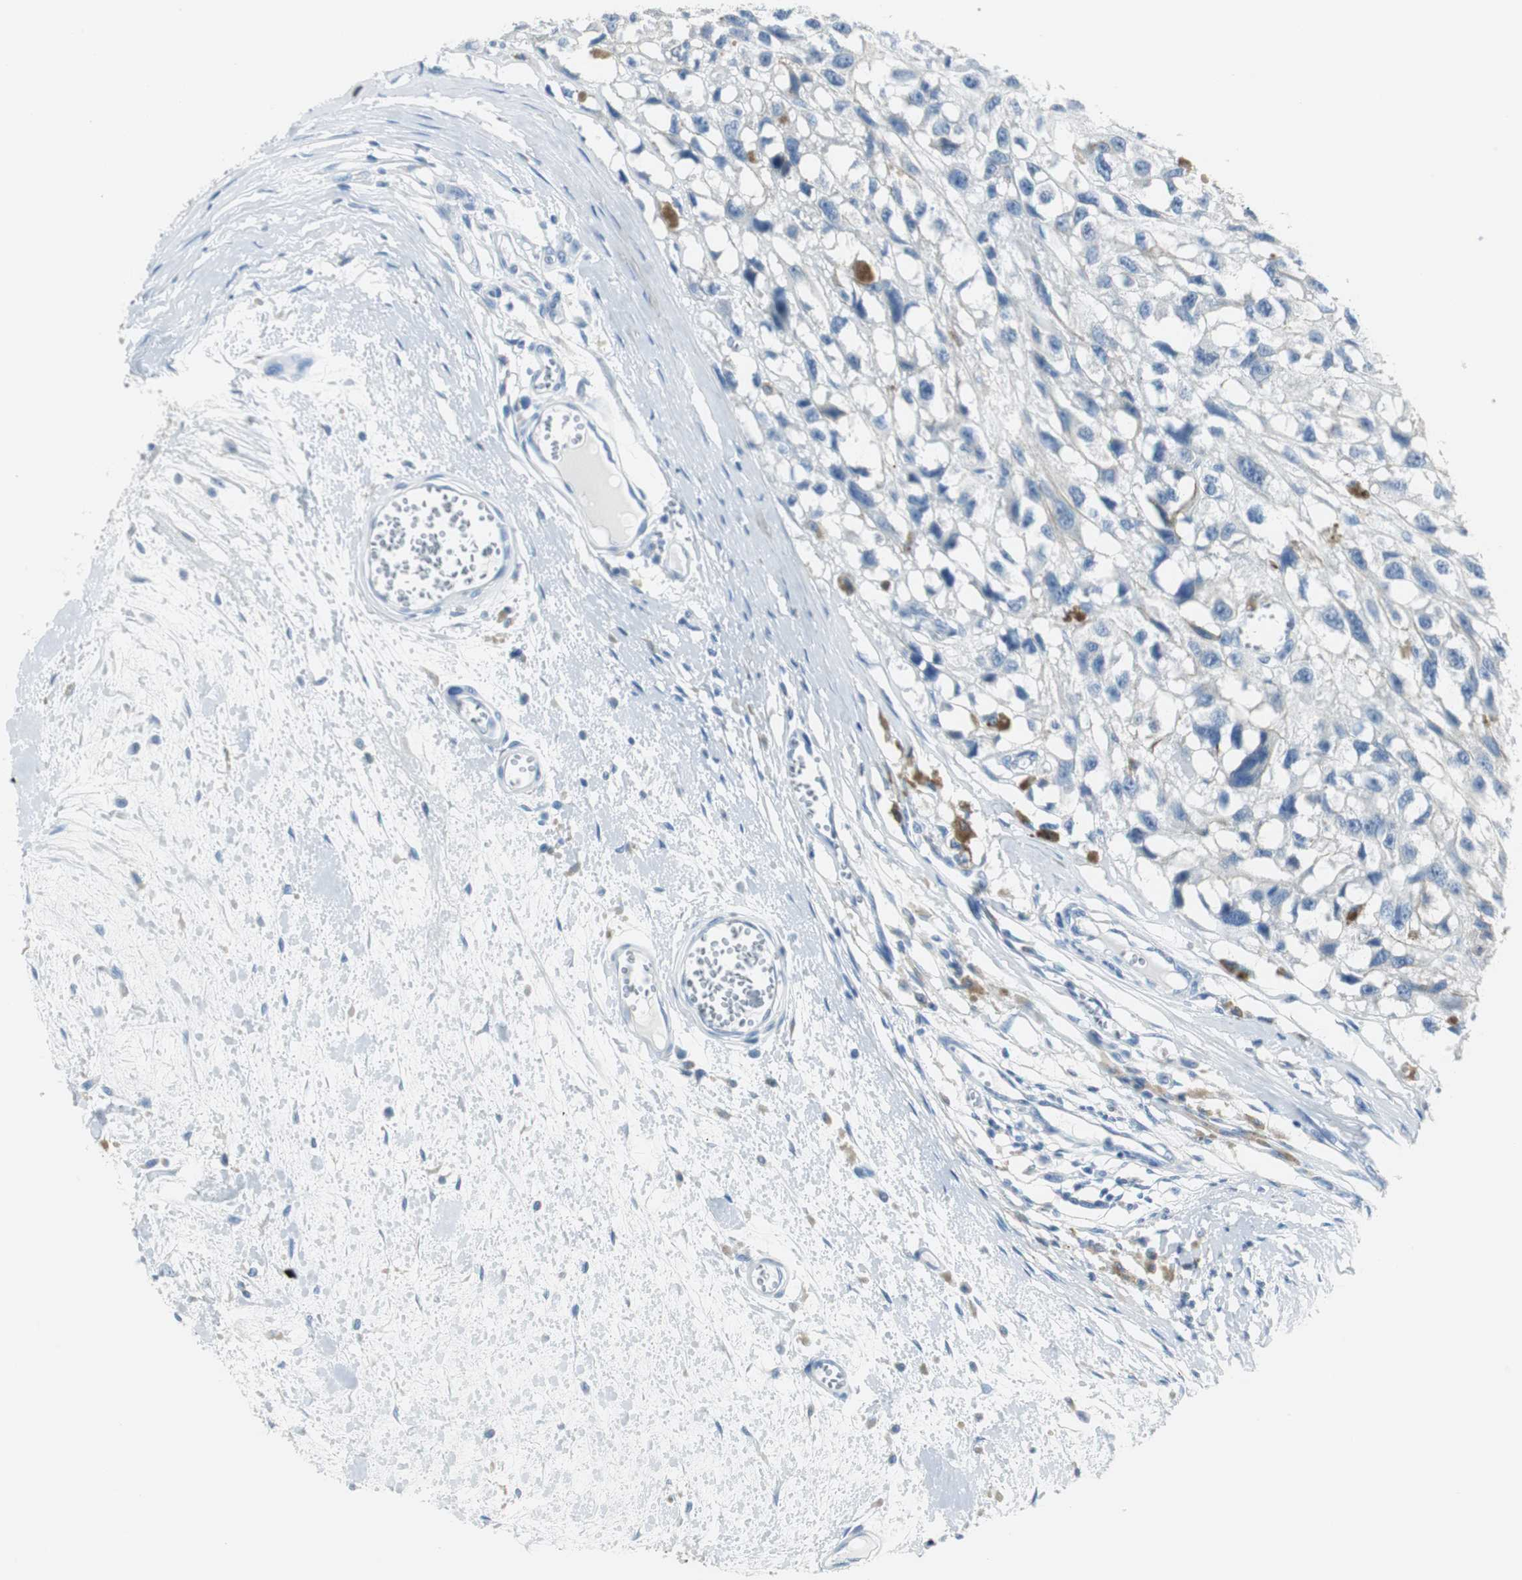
{"staining": {"intensity": "negative", "quantity": "none", "location": "none"}, "tissue": "melanoma", "cell_type": "Tumor cells", "image_type": "cancer", "snomed": [{"axis": "morphology", "description": "Malignant melanoma, Metastatic site"}, {"axis": "topography", "description": "Lymph node"}], "caption": "A photomicrograph of human malignant melanoma (metastatic site) is negative for staining in tumor cells.", "gene": "FBP1", "patient": {"sex": "male", "age": 59}}